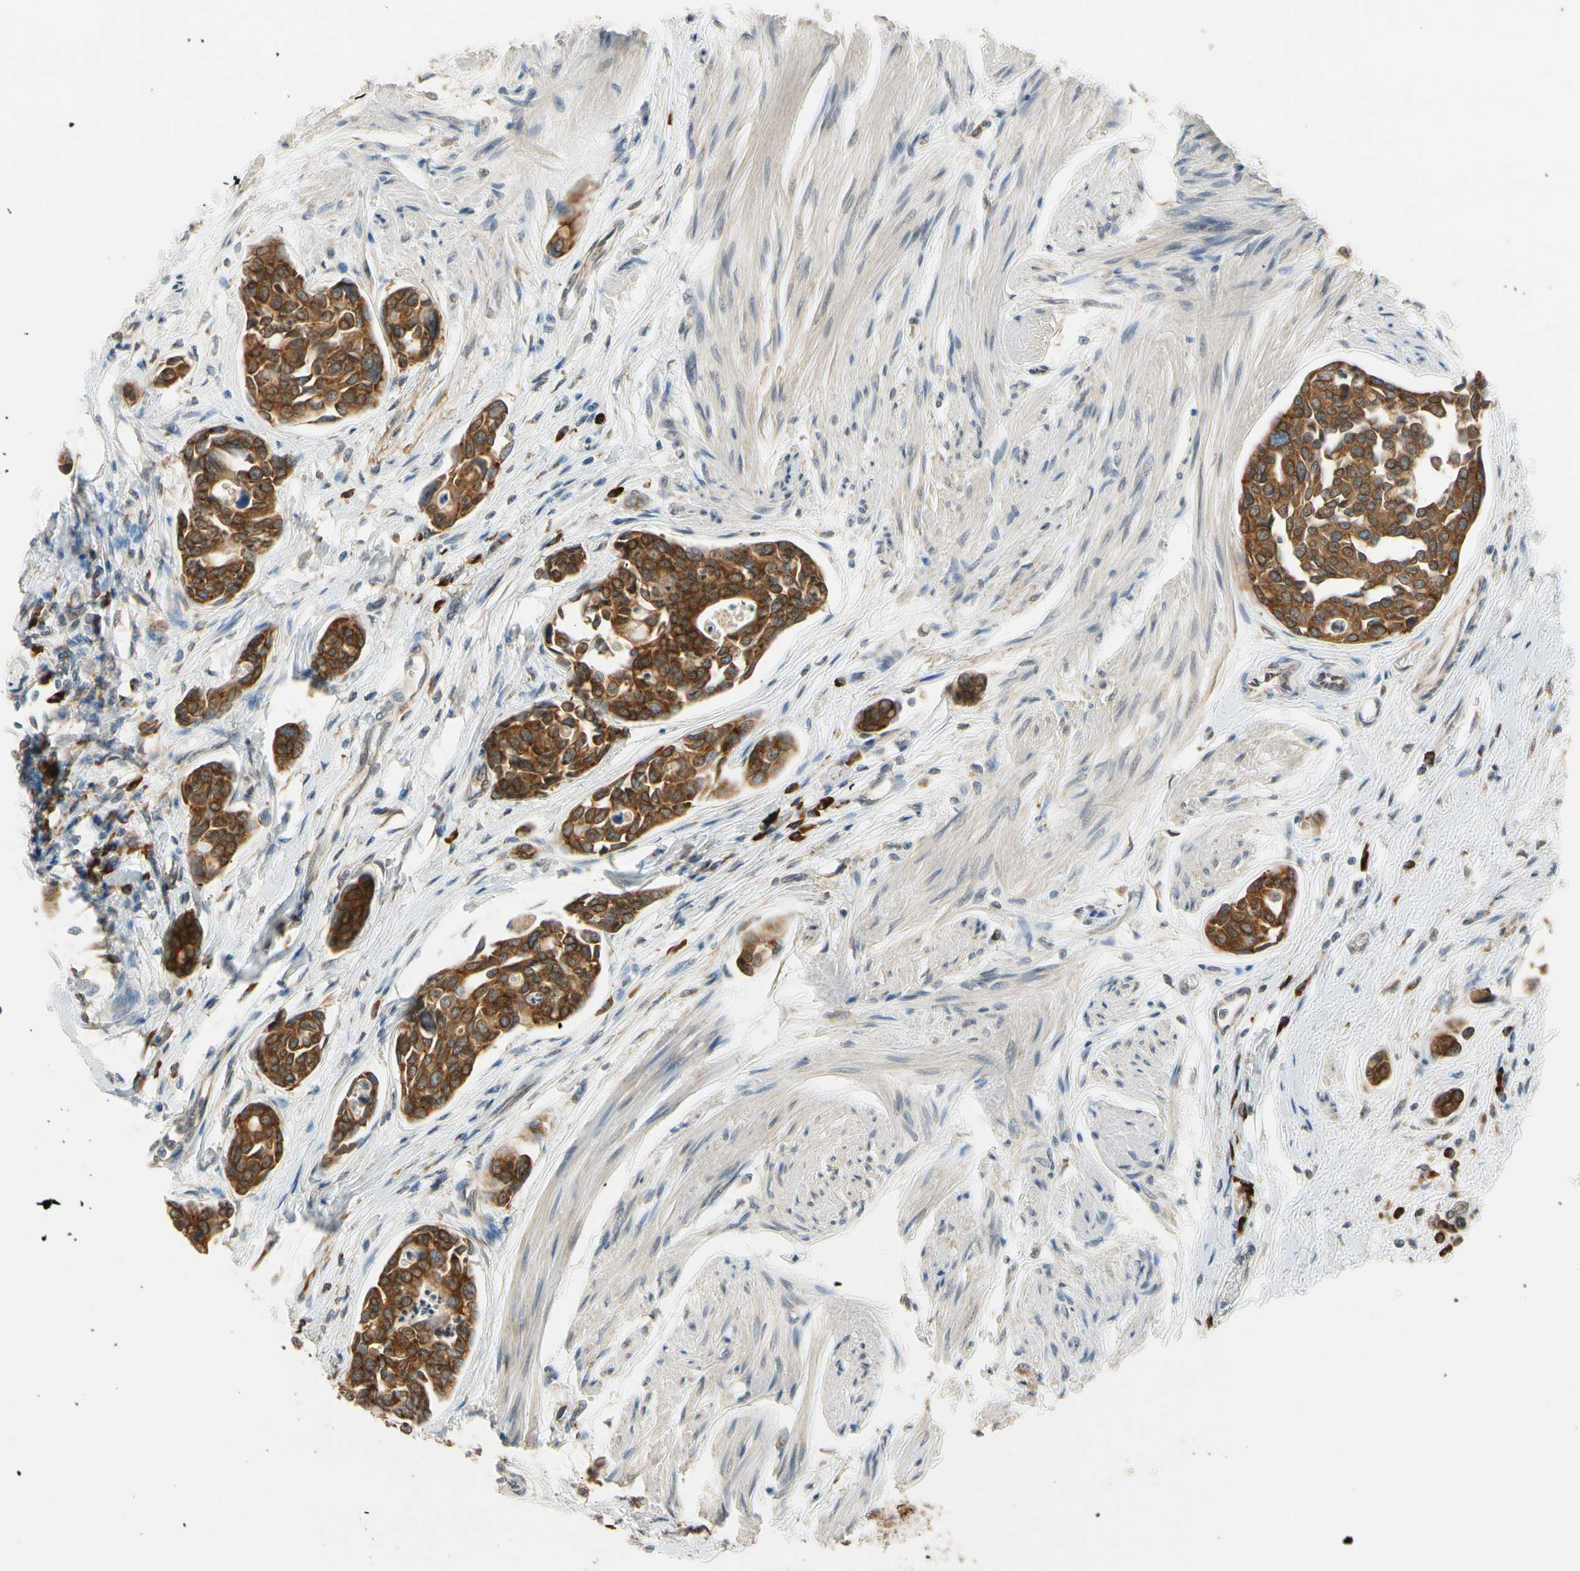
{"staining": {"intensity": "strong", "quantity": ">75%", "location": "cytoplasmic/membranous"}, "tissue": "urothelial cancer", "cell_type": "Tumor cells", "image_type": "cancer", "snomed": [{"axis": "morphology", "description": "Urothelial carcinoma, High grade"}, {"axis": "topography", "description": "Urinary bladder"}], "caption": "Immunohistochemistry micrograph of high-grade urothelial carcinoma stained for a protein (brown), which reveals high levels of strong cytoplasmic/membranous expression in about >75% of tumor cells.", "gene": "RPN2", "patient": {"sex": "male", "age": 78}}